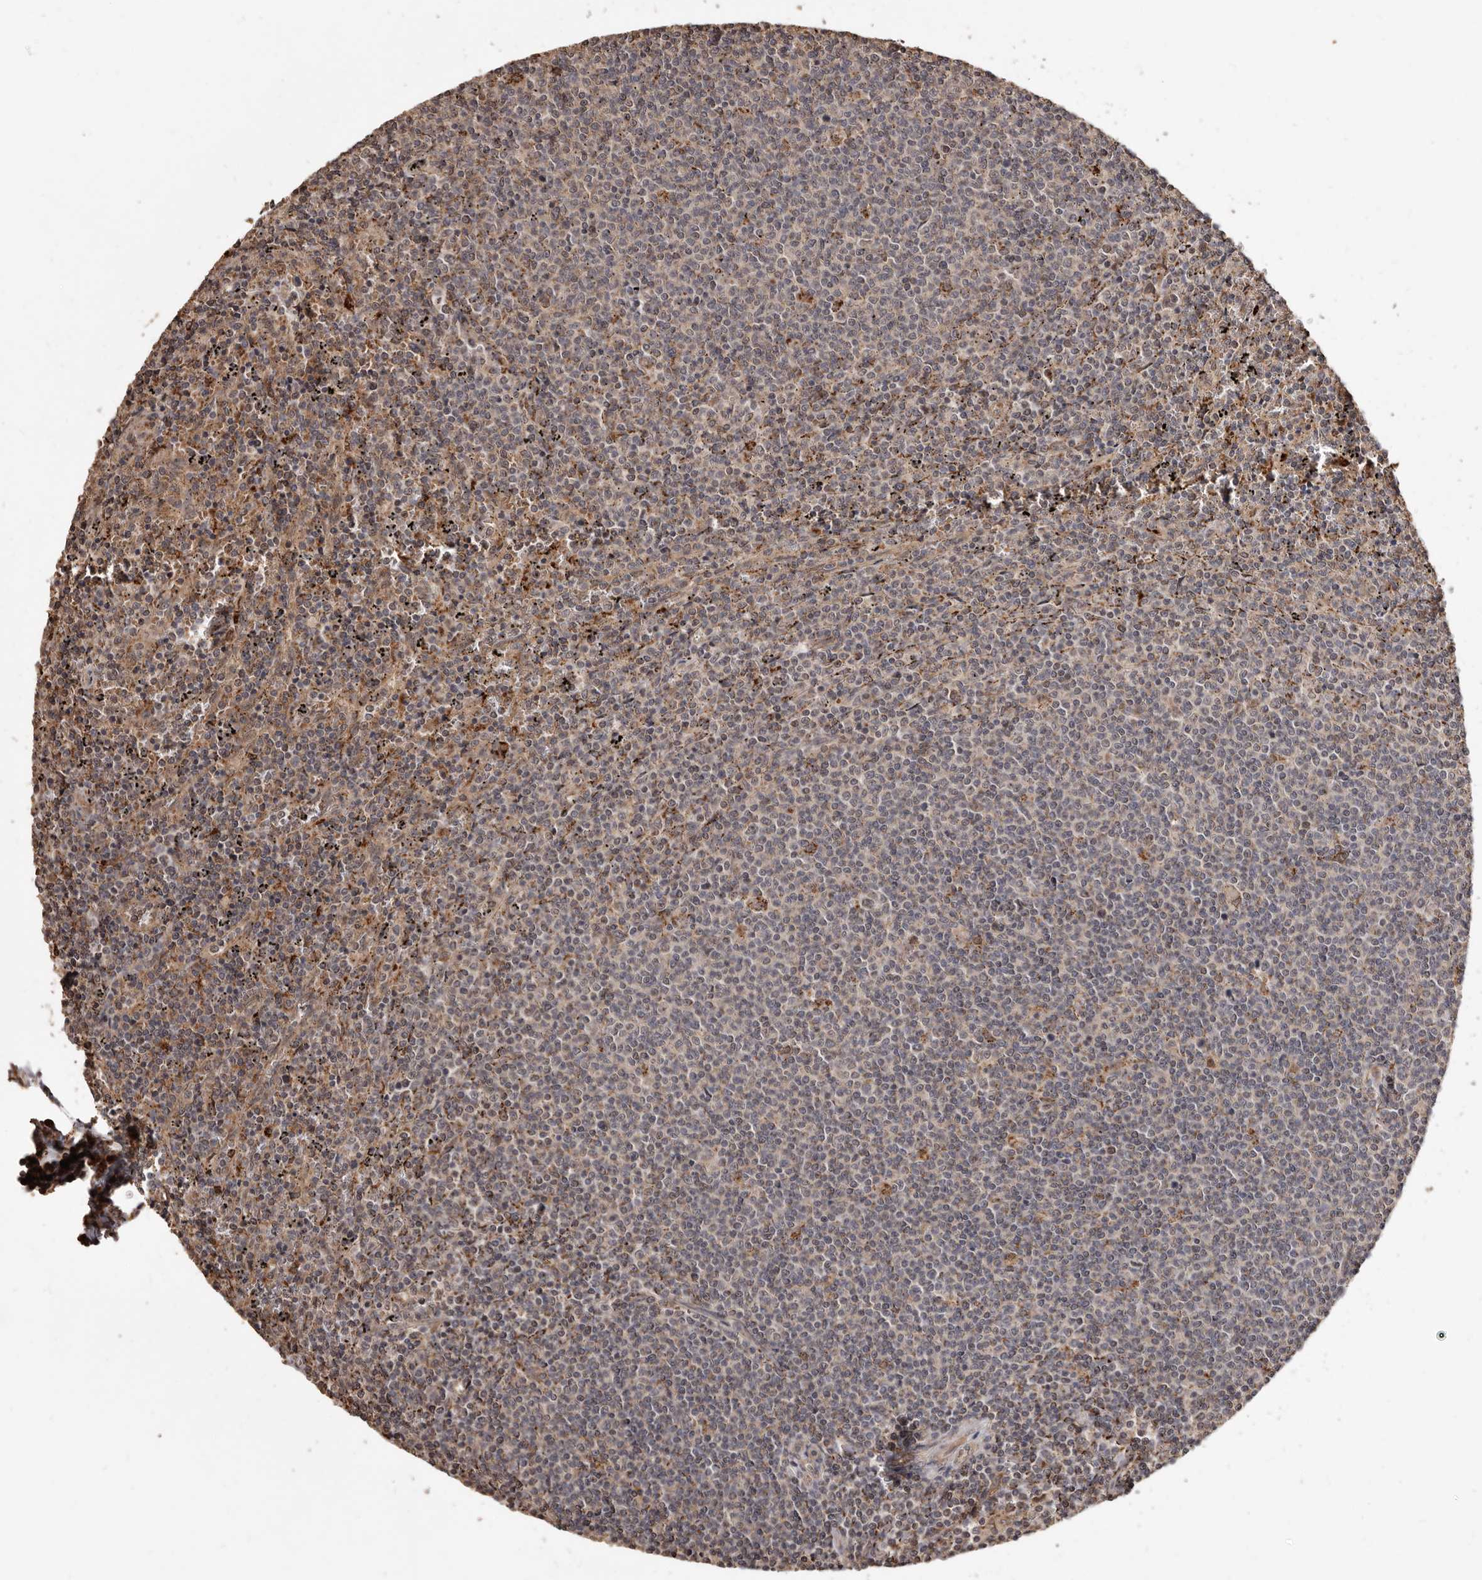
{"staining": {"intensity": "weak", "quantity": "<25%", "location": "cytoplasmic/membranous"}, "tissue": "lymphoma", "cell_type": "Tumor cells", "image_type": "cancer", "snomed": [{"axis": "morphology", "description": "Malignant lymphoma, non-Hodgkin's type, Low grade"}, {"axis": "topography", "description": "Spleen"}], "caption": "DAB immunohistochemical staining of human lymphoma shows no significant positivity in tumor cells.", "gene": "AKAP7", "patient": {"sex": "female", "age": 50}}